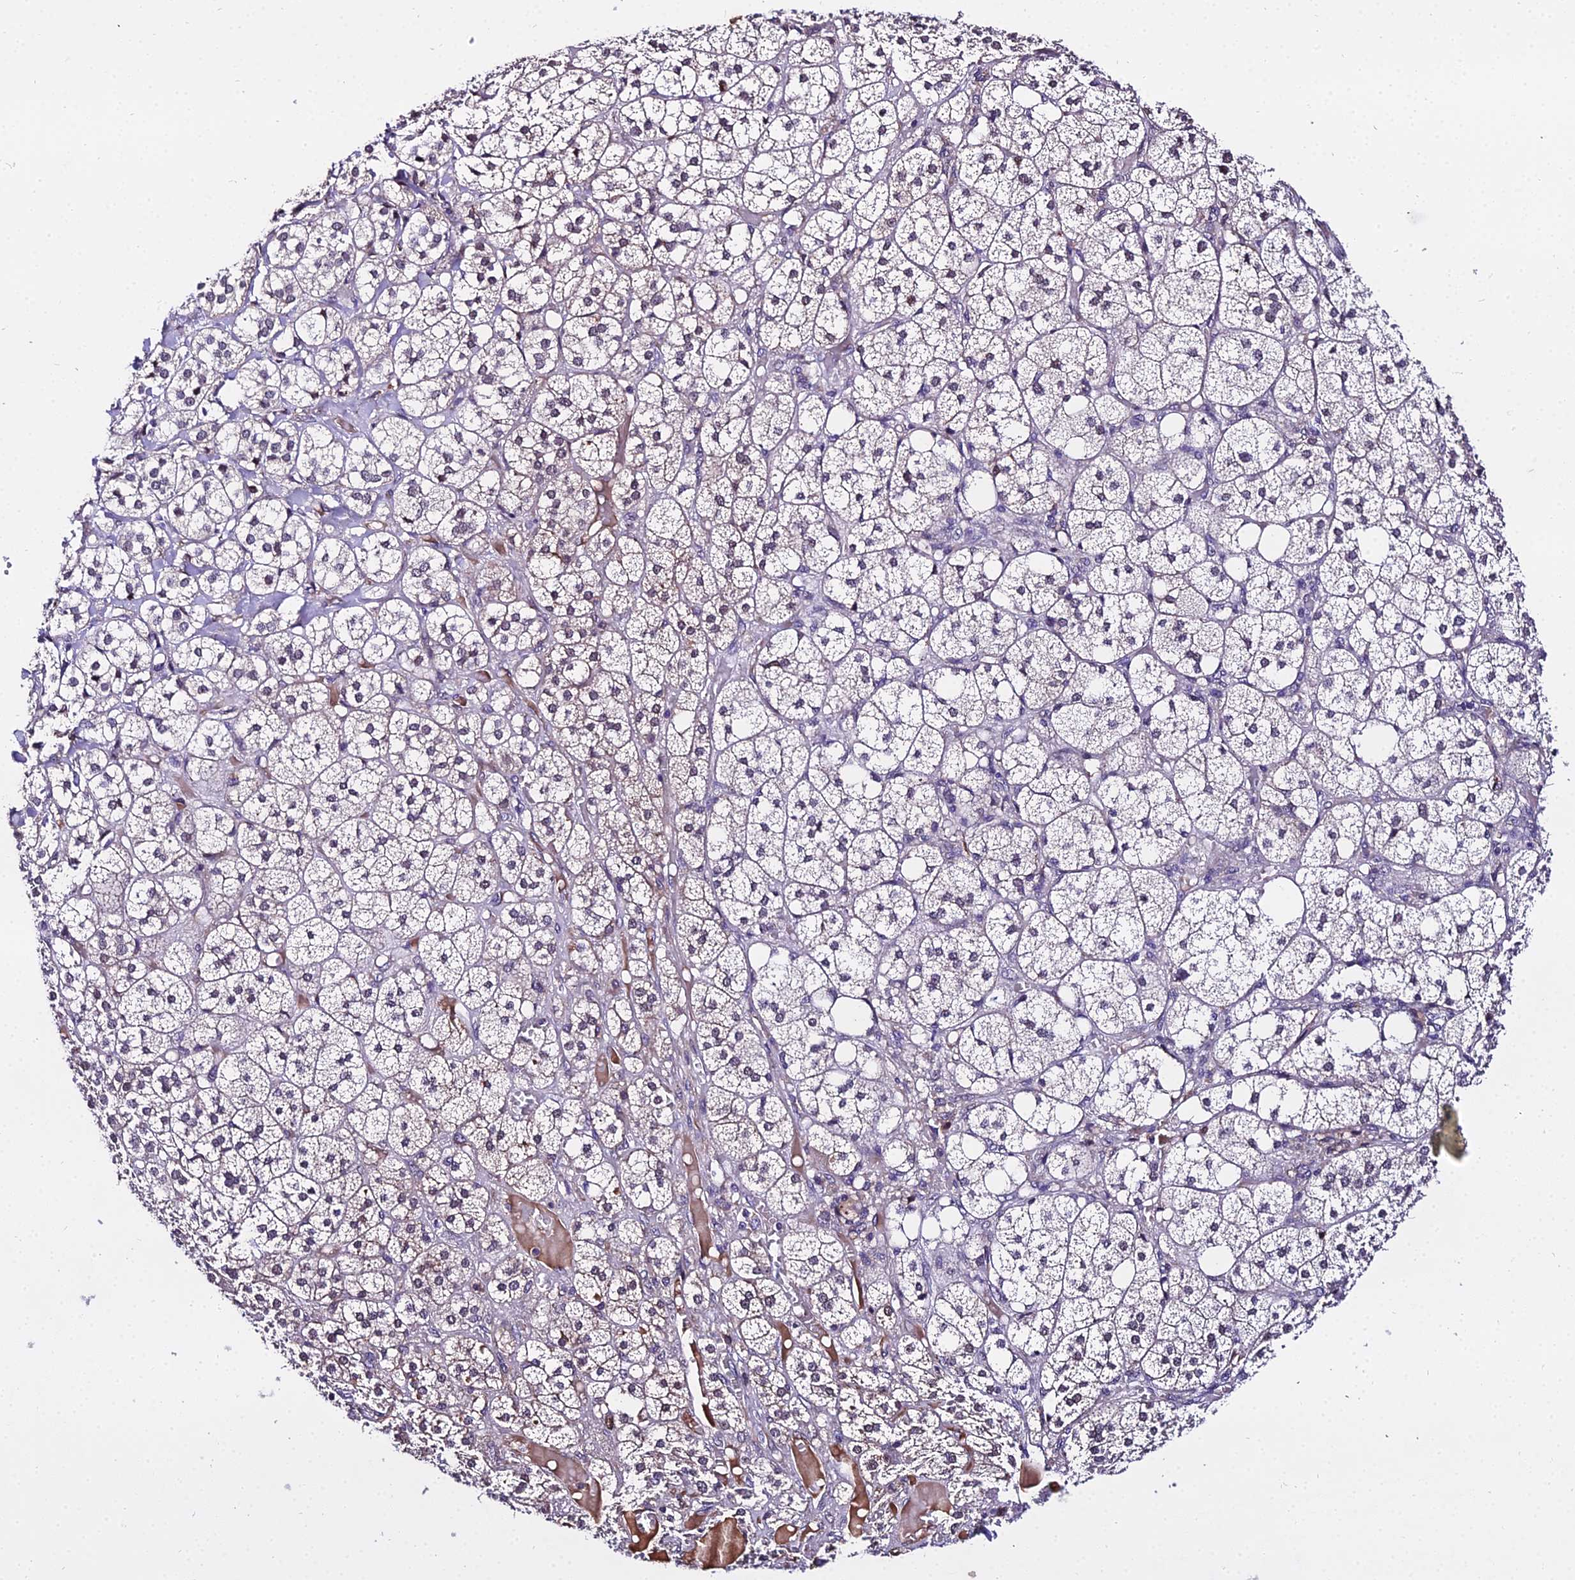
{"staining": {"intensity": "moderate", "quantity": "25%-75%", "location": "cytoplasmic/membranous,nuclear"}, "tissue": "adrenal gland", "cell_type": "Glandular cells", "image_type": "normal", "snomed": [{"axis": "morphology", "description": "Normal tissue, NOS"}, {"axis": "topography", "description": "Adrenal gland"}], "caption": "Immunohistochemistry (IHC) (DAB (3,3'-diaminobenzidine)) staining of benign human adrenal gland reveals moderate cytoplasmic/membranous,nuclear protein expression in about 25%-75% of glandular cells.", "gene": "TRIML2", "patient": {"sex": "female", "age": 61}}